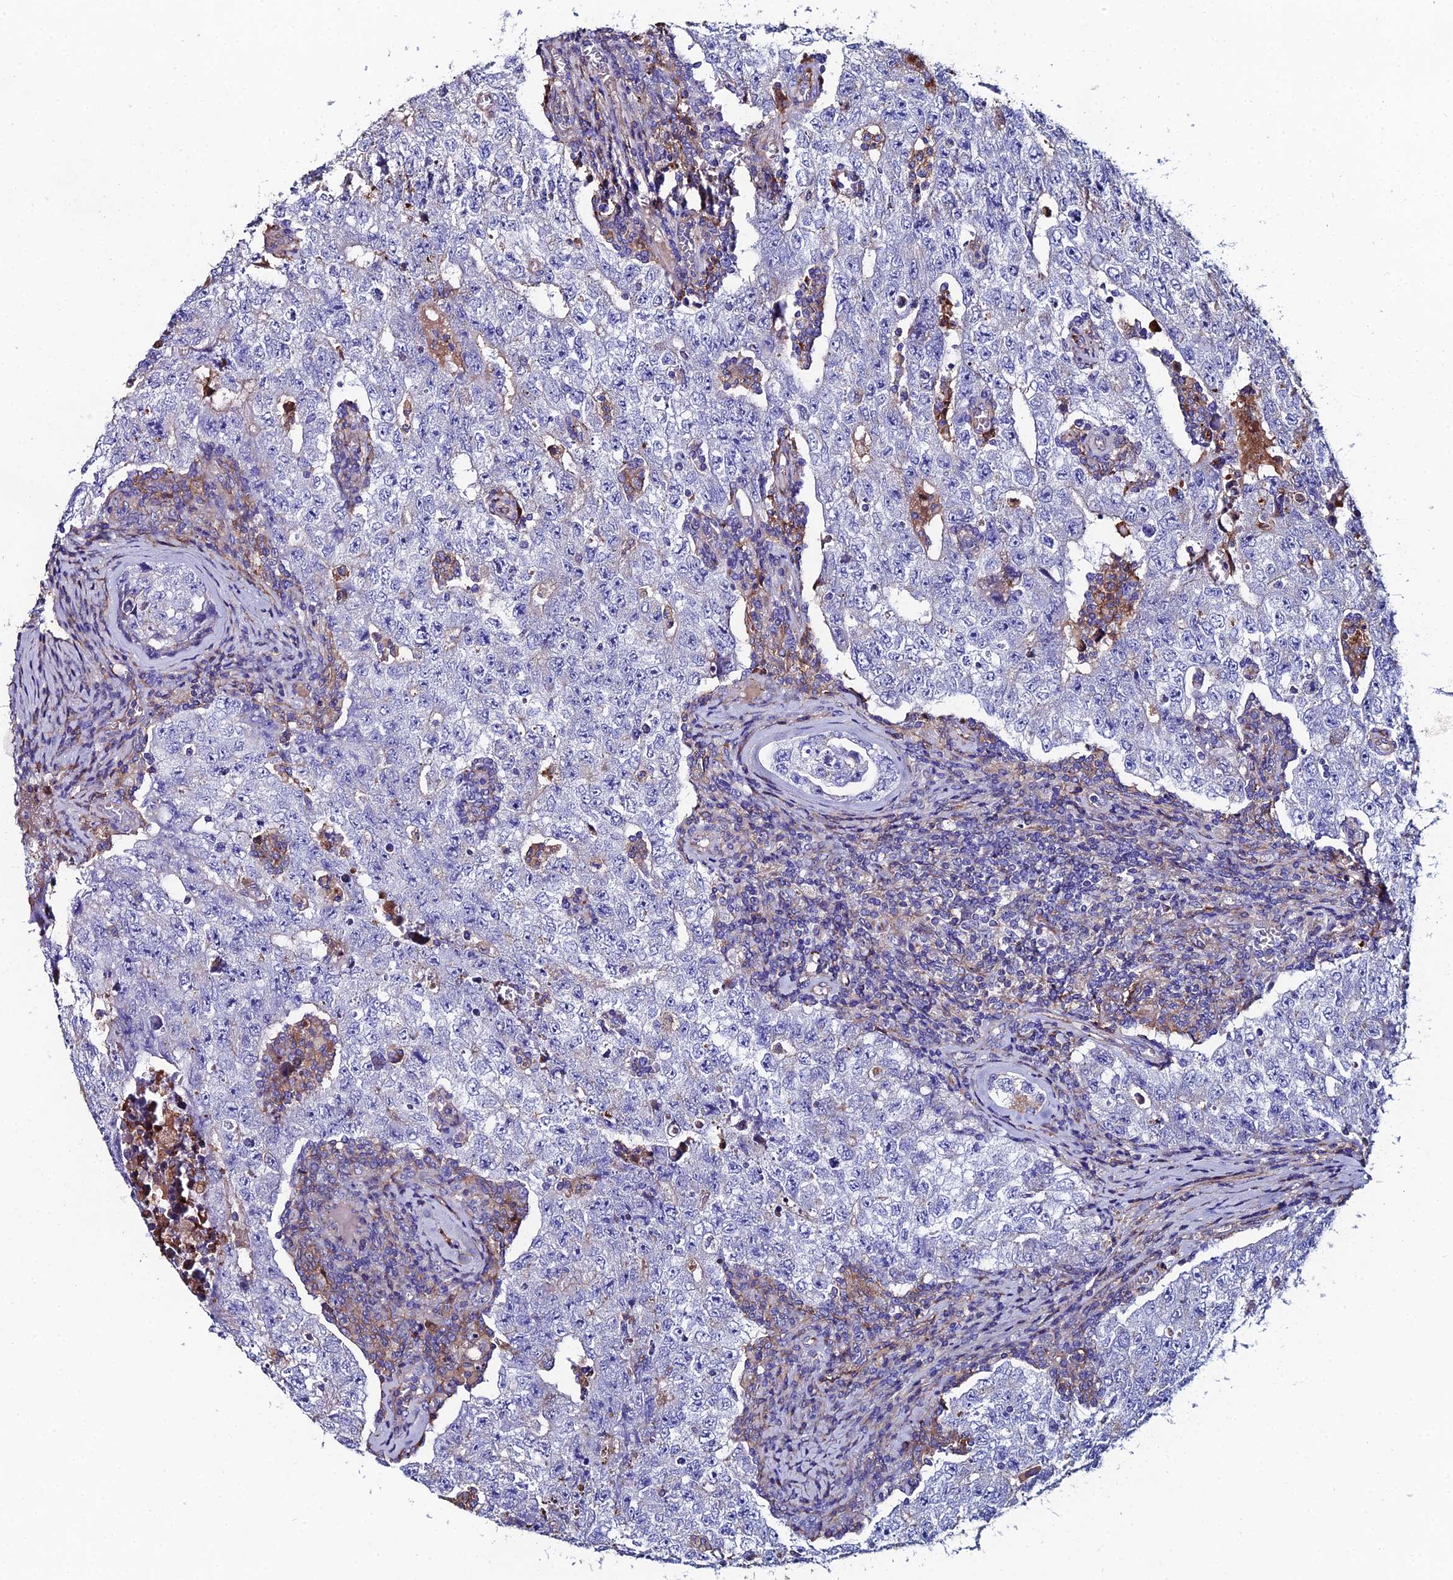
{"staining": {"intensity": "negative", "quantity": "none", "location": "none"}, "tissue": "testis cancer", "cell_type": "Tumor cells", "image_type": "cancer", "snomed": [{"axis": "morphology", "description": "Carcinoma, Embryonal, NOS"}, {"axis": "topography", "description": "Testis"}], "caption": "Immunohistochemistry photomicrograph of human testis cancer stained for a protein (brown), which displays no positivity in tumor cells. Nuclei are stained in blue.", "gene": "C6", "patient": {"sex": "male", "age": 17}}